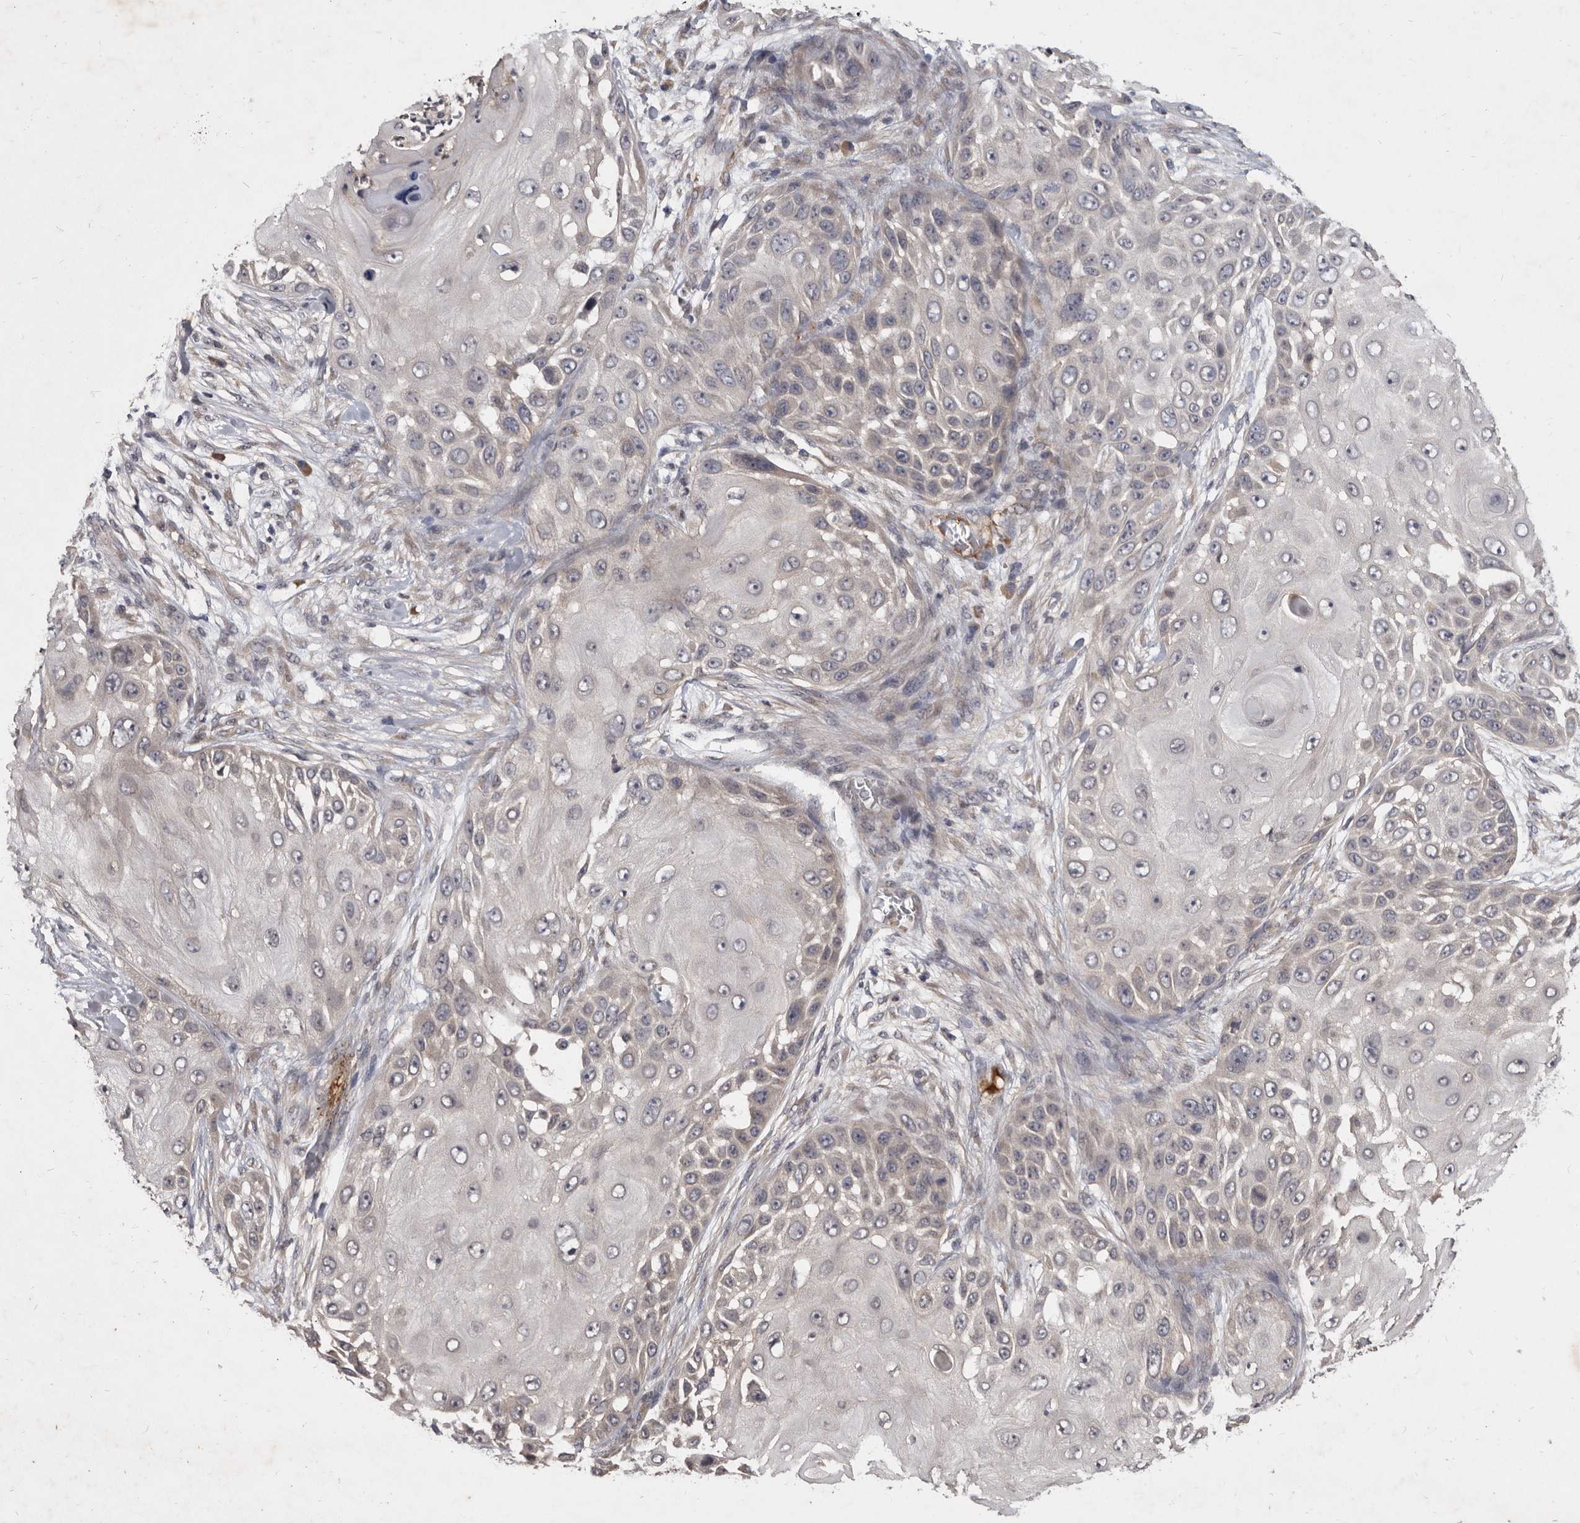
{"staining": {"intensity": "negative", "quantity": "none", "location": "none"}, "tissue": "skin cancer", "cell_type": "Tumor cells", "image_type": "cancer", "snomed": [{"axis": "morphology", "description": "Squamous cell carcinoma, NOS"}, {"axis": "topography", "description": "Skin"}], "caption": "Human skin cancer stained for a protein using IHC displays no staining in tumor cells.", "gene": "DNAJC28", "patient": {"sex": "female", "age": 44}}